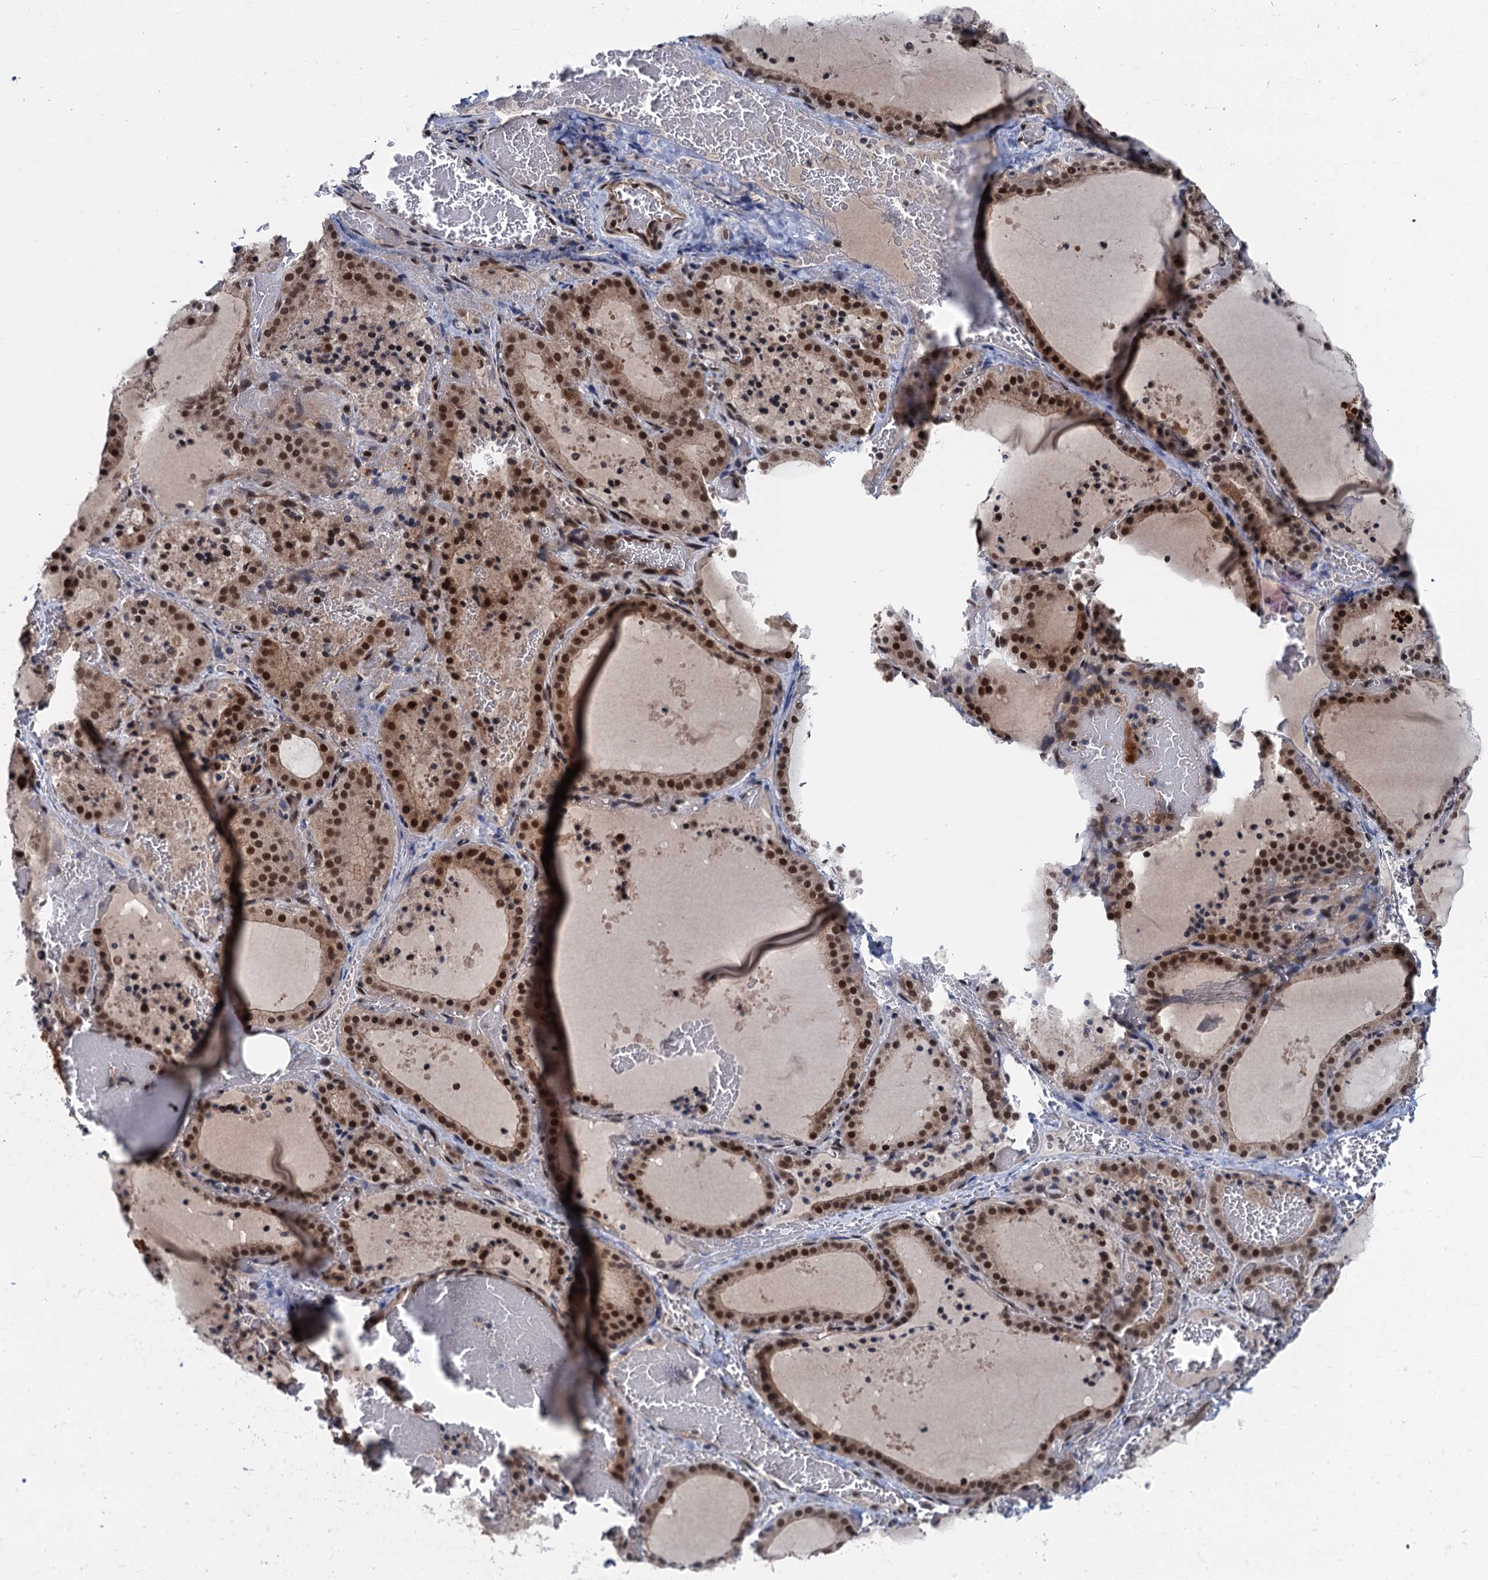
{"staining": {"intensity": "moderate", "quantity": ">75%", "location": "cytoplasmic/membranous,nuclear"}, "tissue": "thyroid gland", "cell_type": "Glandular cells", "image_type": "normal", "snomed": [{"axis": "morphology", "description": "Normal tissue, NOS"}, {"axis": "topography", "description": "Thyroid gland"}], "caption": "A histopathology image of human thyroid gland stained for a protein demonstrates moderate cytoplasmic/membranous,nuclear brown staining in glandular cells. (Stains: DAB in brown, nuclei in blue, Microscopy: brightfield microscopy at high magnification).", "gene": "RASSF4", "patient": {"sex": "female", "age": 39}}